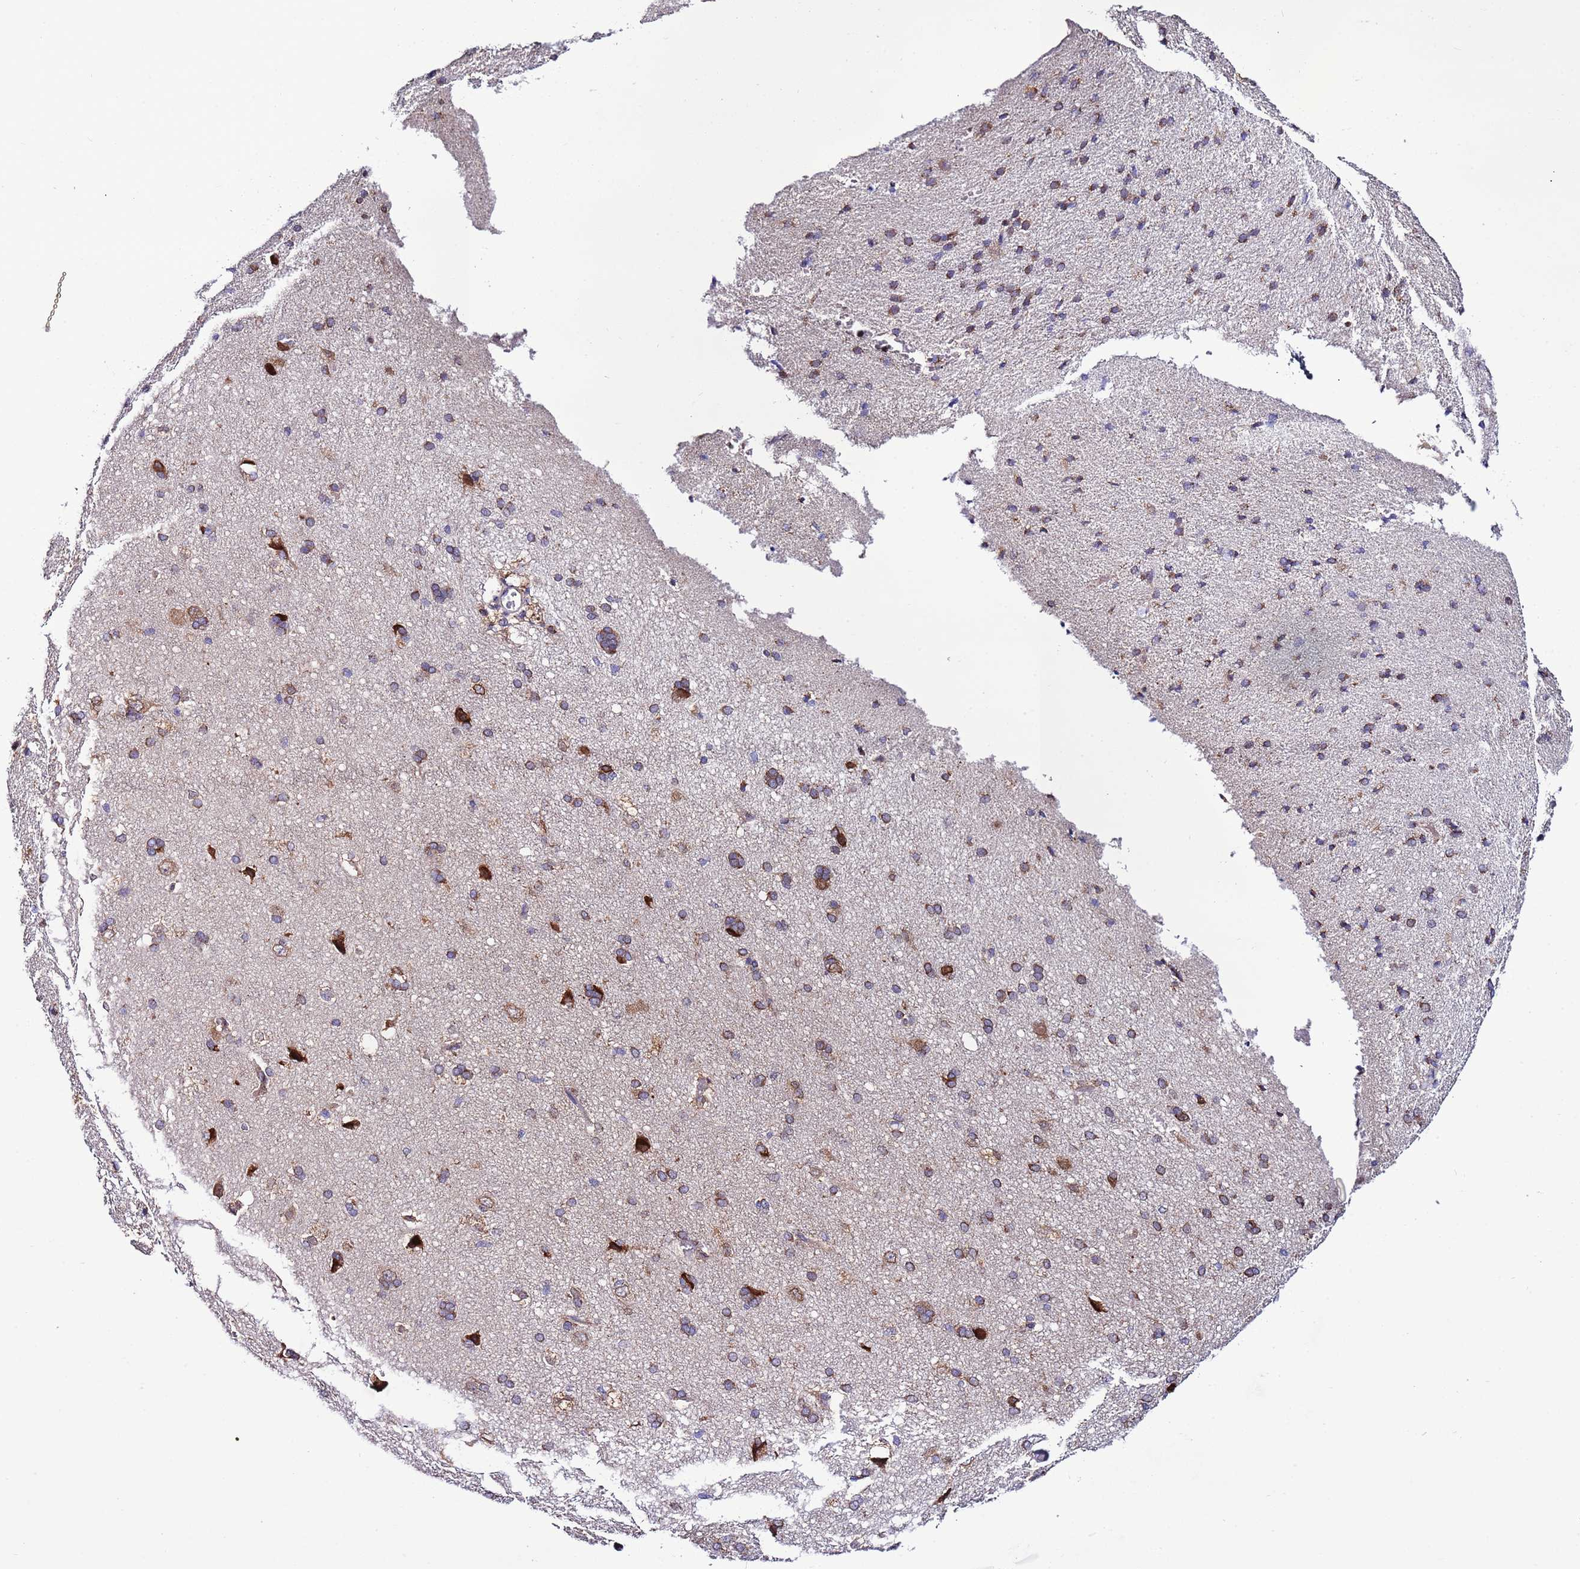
{"staining": {"intensity": "weak", "quantity": "<25%", "location": "cytoplasmic/membranous"}, "tissue": "cerebral cortex", "cell_type": "Endothelial cells", "image_type": "normal", "snomed": [{"axis": "morphology", "description": "Normal tissue, NOS"}, {"axis": "topography", "description": "Cerebral cortex"}], "caption": "There is no significant positivity in endothelial cells of cerebral cortex.", "gene": "AHI1", "patient": {"sex": "male", "age": 62}}